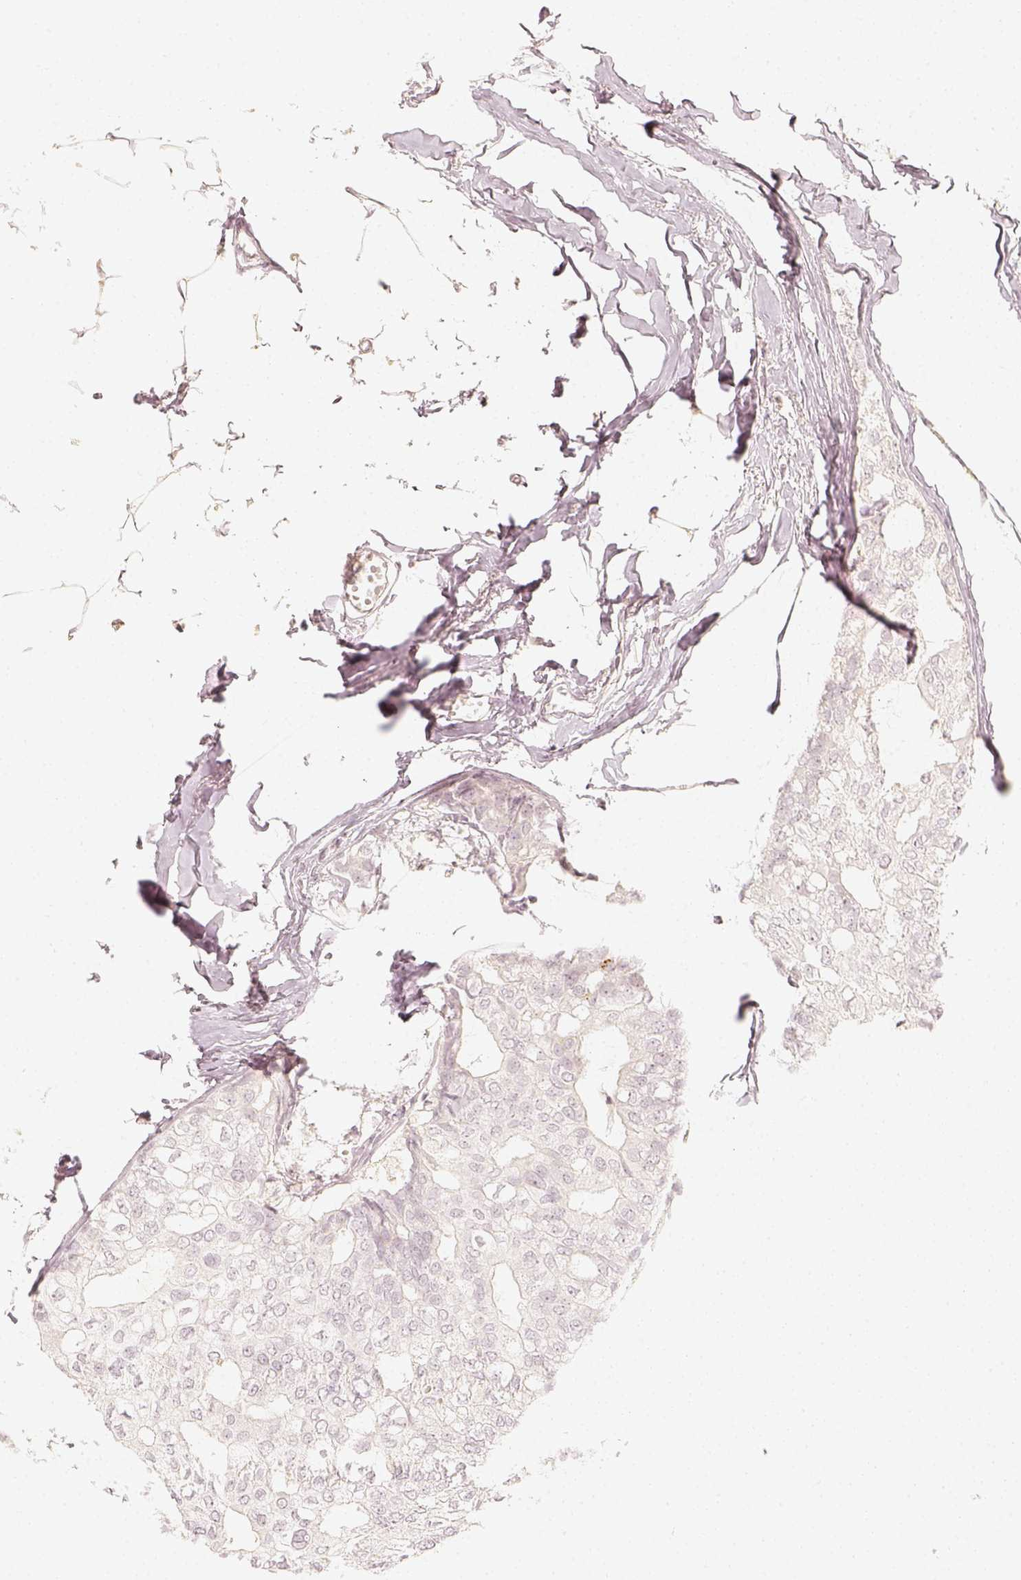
{"staining": {"intensity": "negative", "quantity": "none", "location": "none"}, "tissue": "breast cancer", "cell_type": "Tumor cells", "image_type": "cancer", "snomed": [{"axis": "morphology", "description": "Duct carcinoma"}, {"axis": "topography", "description": "Breast"}], "caption": "This is an immunohistochemistry (IHC) image of human breast intraductal carcinoma. There is no positivity in tumor cells.", "gene": "DSG4", "patient": {"sex": "female", "age": 40}}